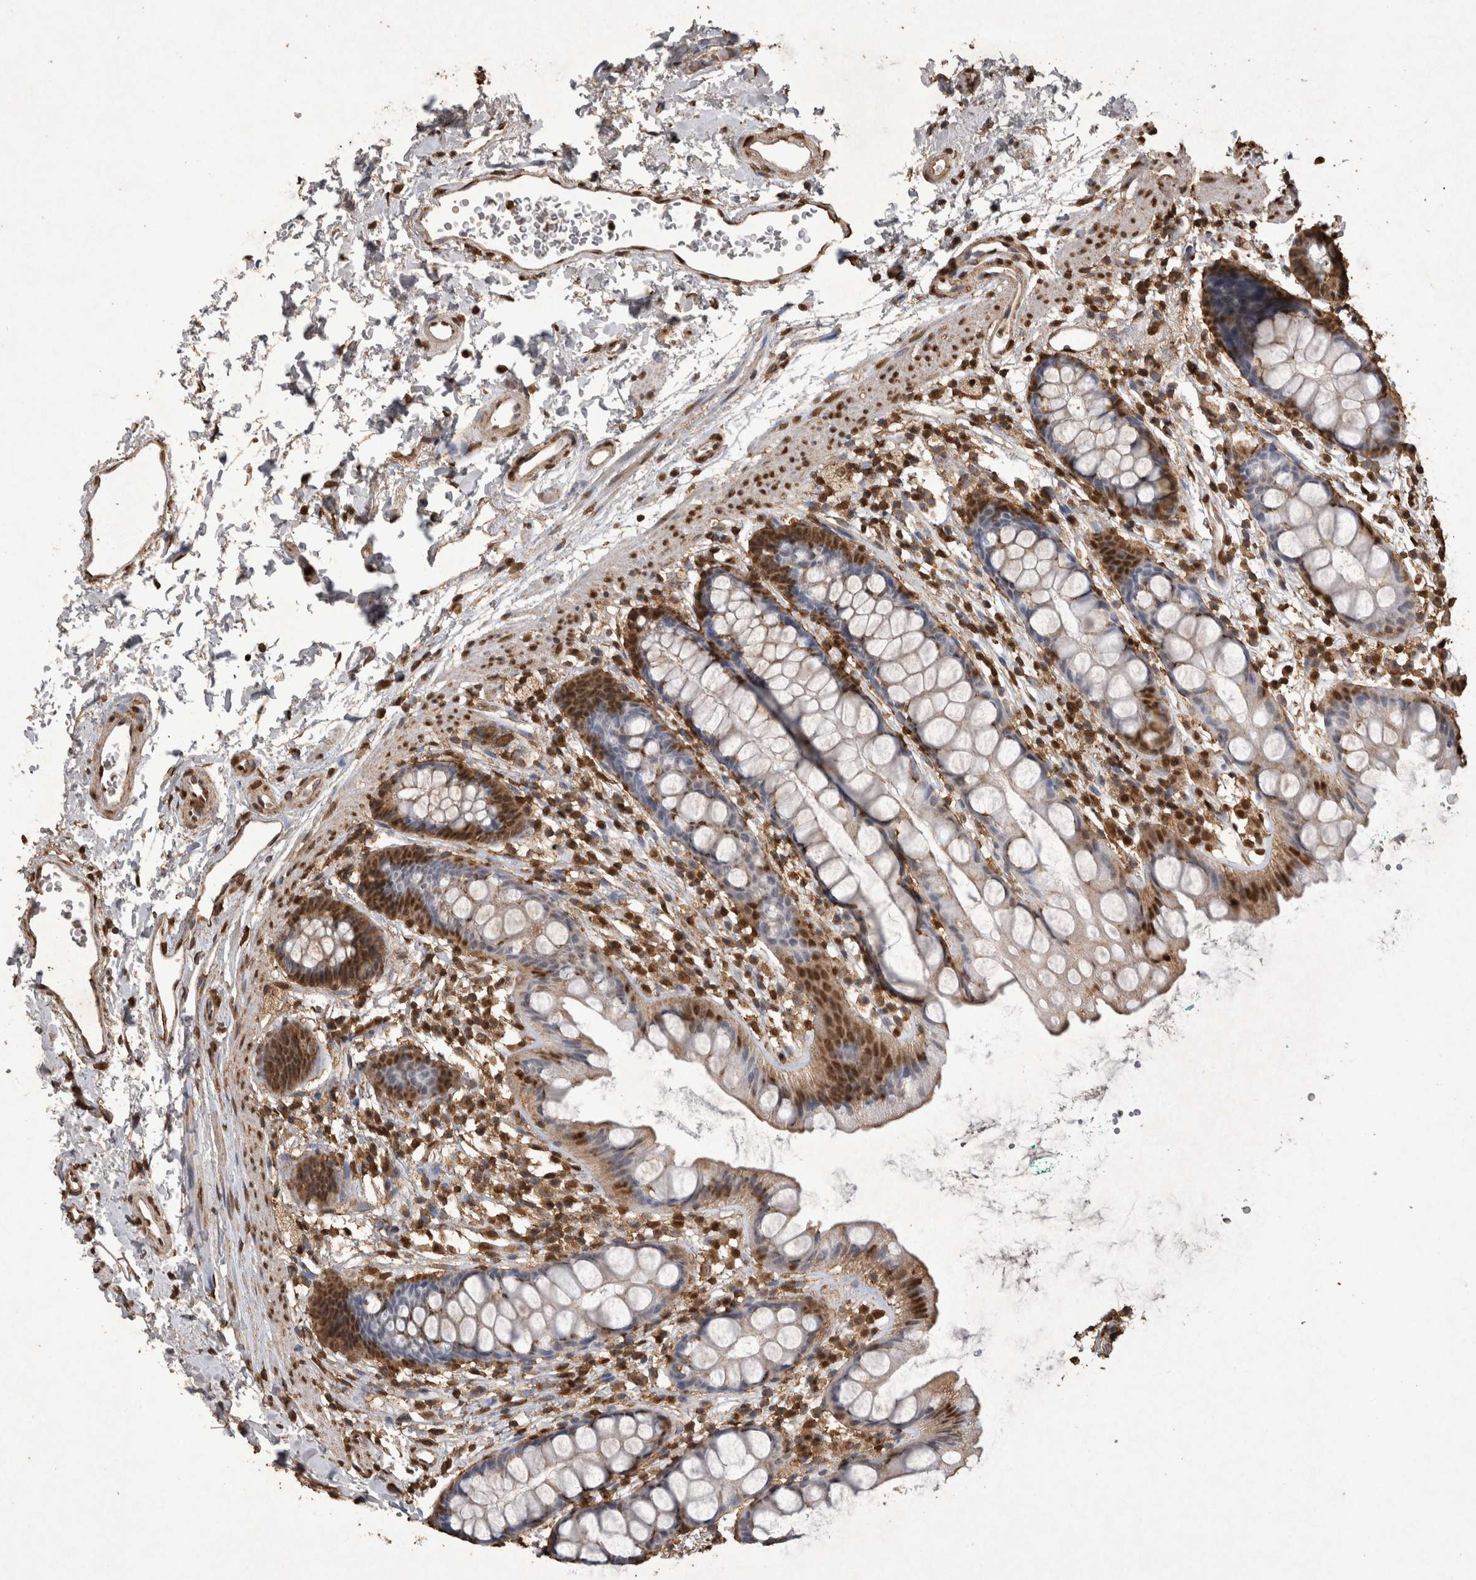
{"staining": {"intensity": "moderate", "quantity": "25%-75%", "location": "cytoplasmic/membranous,nuclear"}, "tissue": "rectum", "cell_type": "Glandular cells", "image_type": "normal", "snomed": [{"axis": "morphology", "description": "Normal tissue, NOS"}, {"axis": "topography", "description": "Rectum"}], "caption": "A high-resolution micrograph shows IHC staining of normal rectum, which exhibits moderate cytoplasmic/membranous,nuclear positivity in approximately 25%-75% of glandular cells. The staining is performed using DAB (3,3'-diaminobenzidine) brown chromogen to label protein expression. The nuclei are counter-stained blue using hematoxylin.", "gene": "OAS2", "patient": {"sex": "female", "age": 65}}